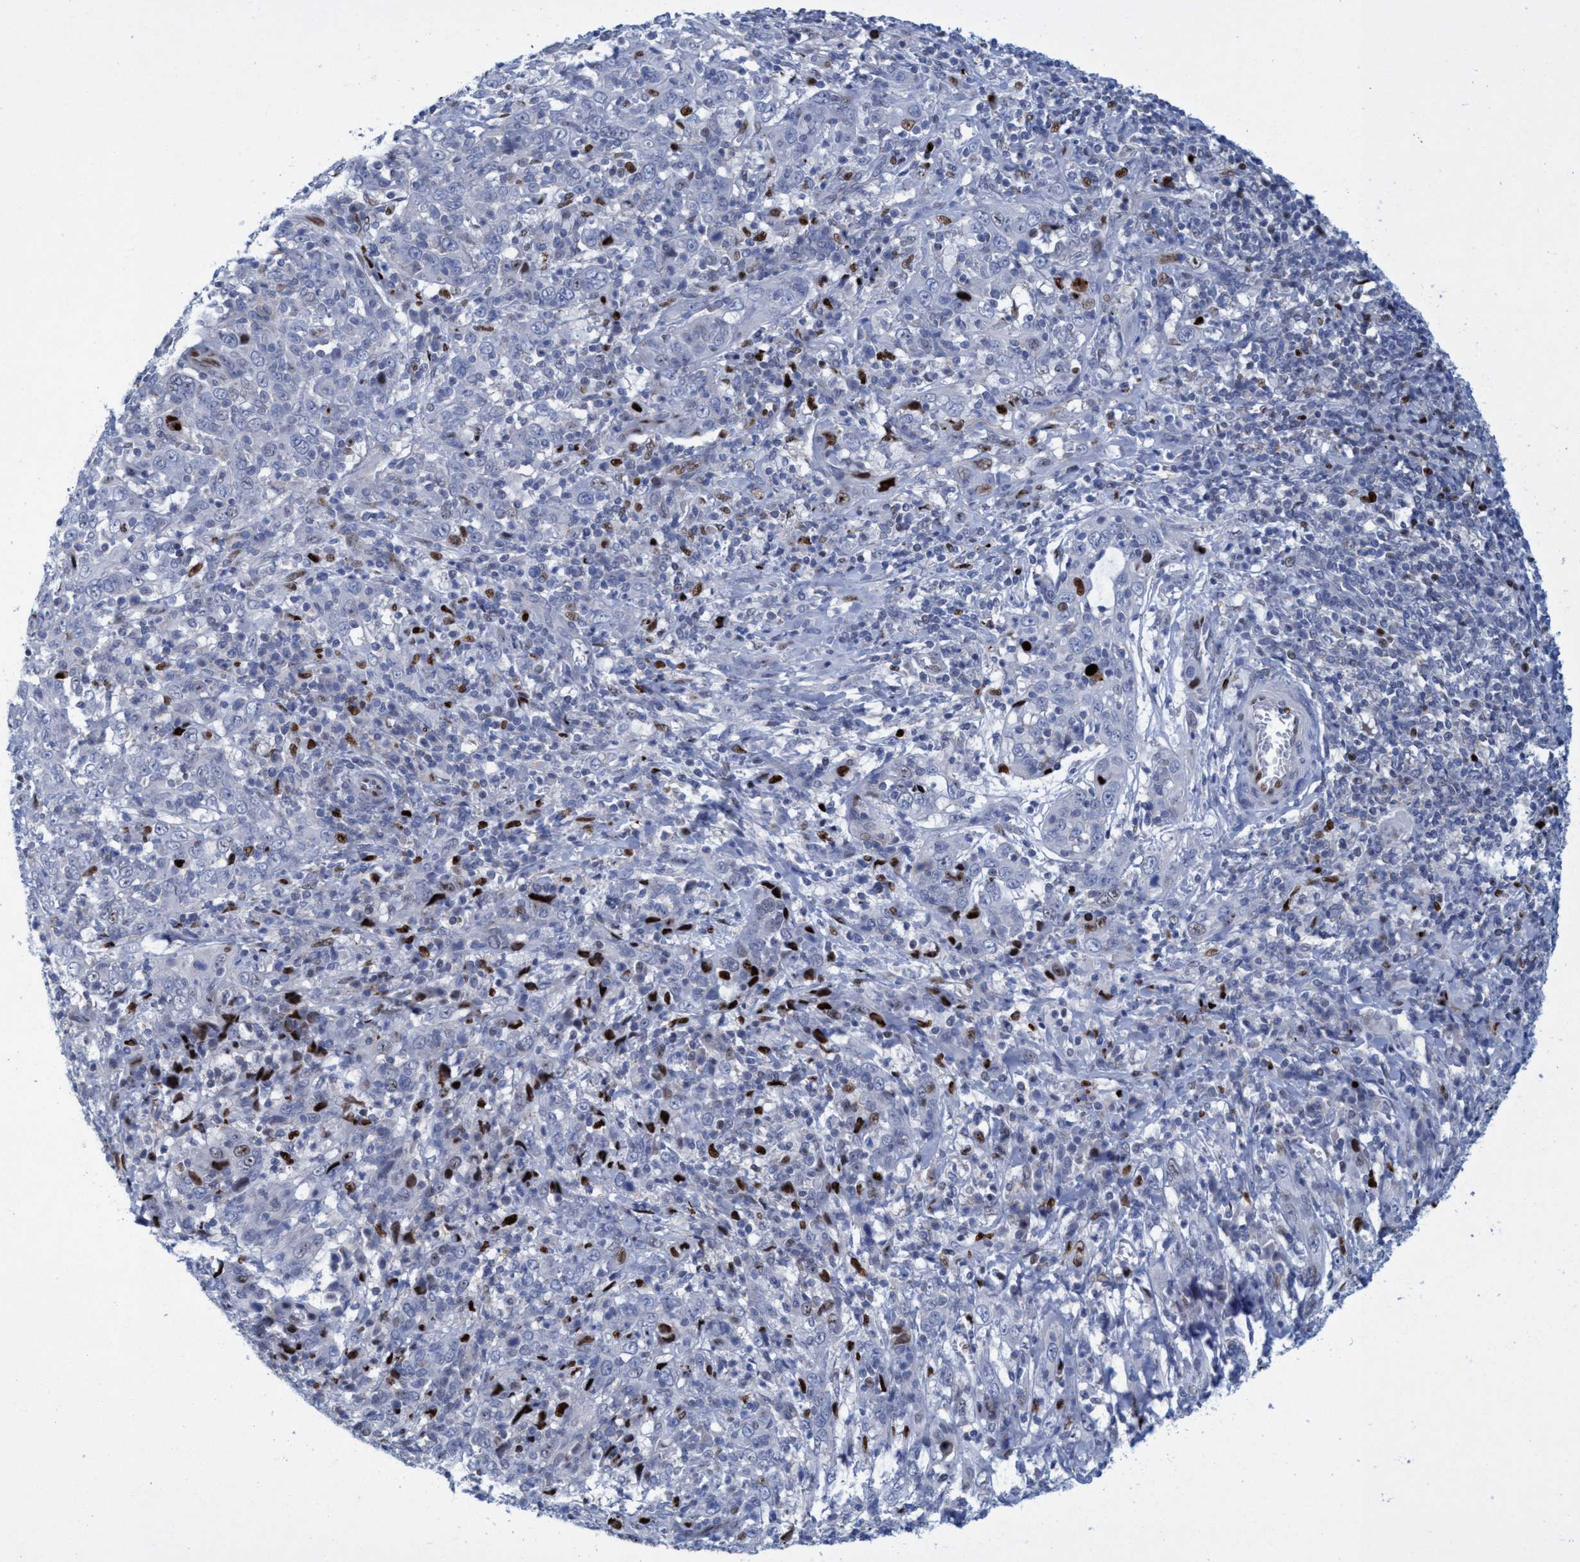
{"staining": {"intensity": "weak", "quantity": "<25%", "location": "nuclear"}, "tissue": "cervical cancer", "cell_type": "Tumor cells", "image_type": "cancer", "snomed": [{"axis": "morphology", "description": "Squamous cell carcinoma, NOS"}, {"axis": "topography", "description": "Cervix"}], "caption": "DAB (3,3'-diaminobenzidine) immunohistochemical staining of human cervical cancer (squamous cell carcinoma) reveals no significant expression in tumor cells.", "gene": "R3HCC1", "patient": {"sex": "female", "age": 46}}